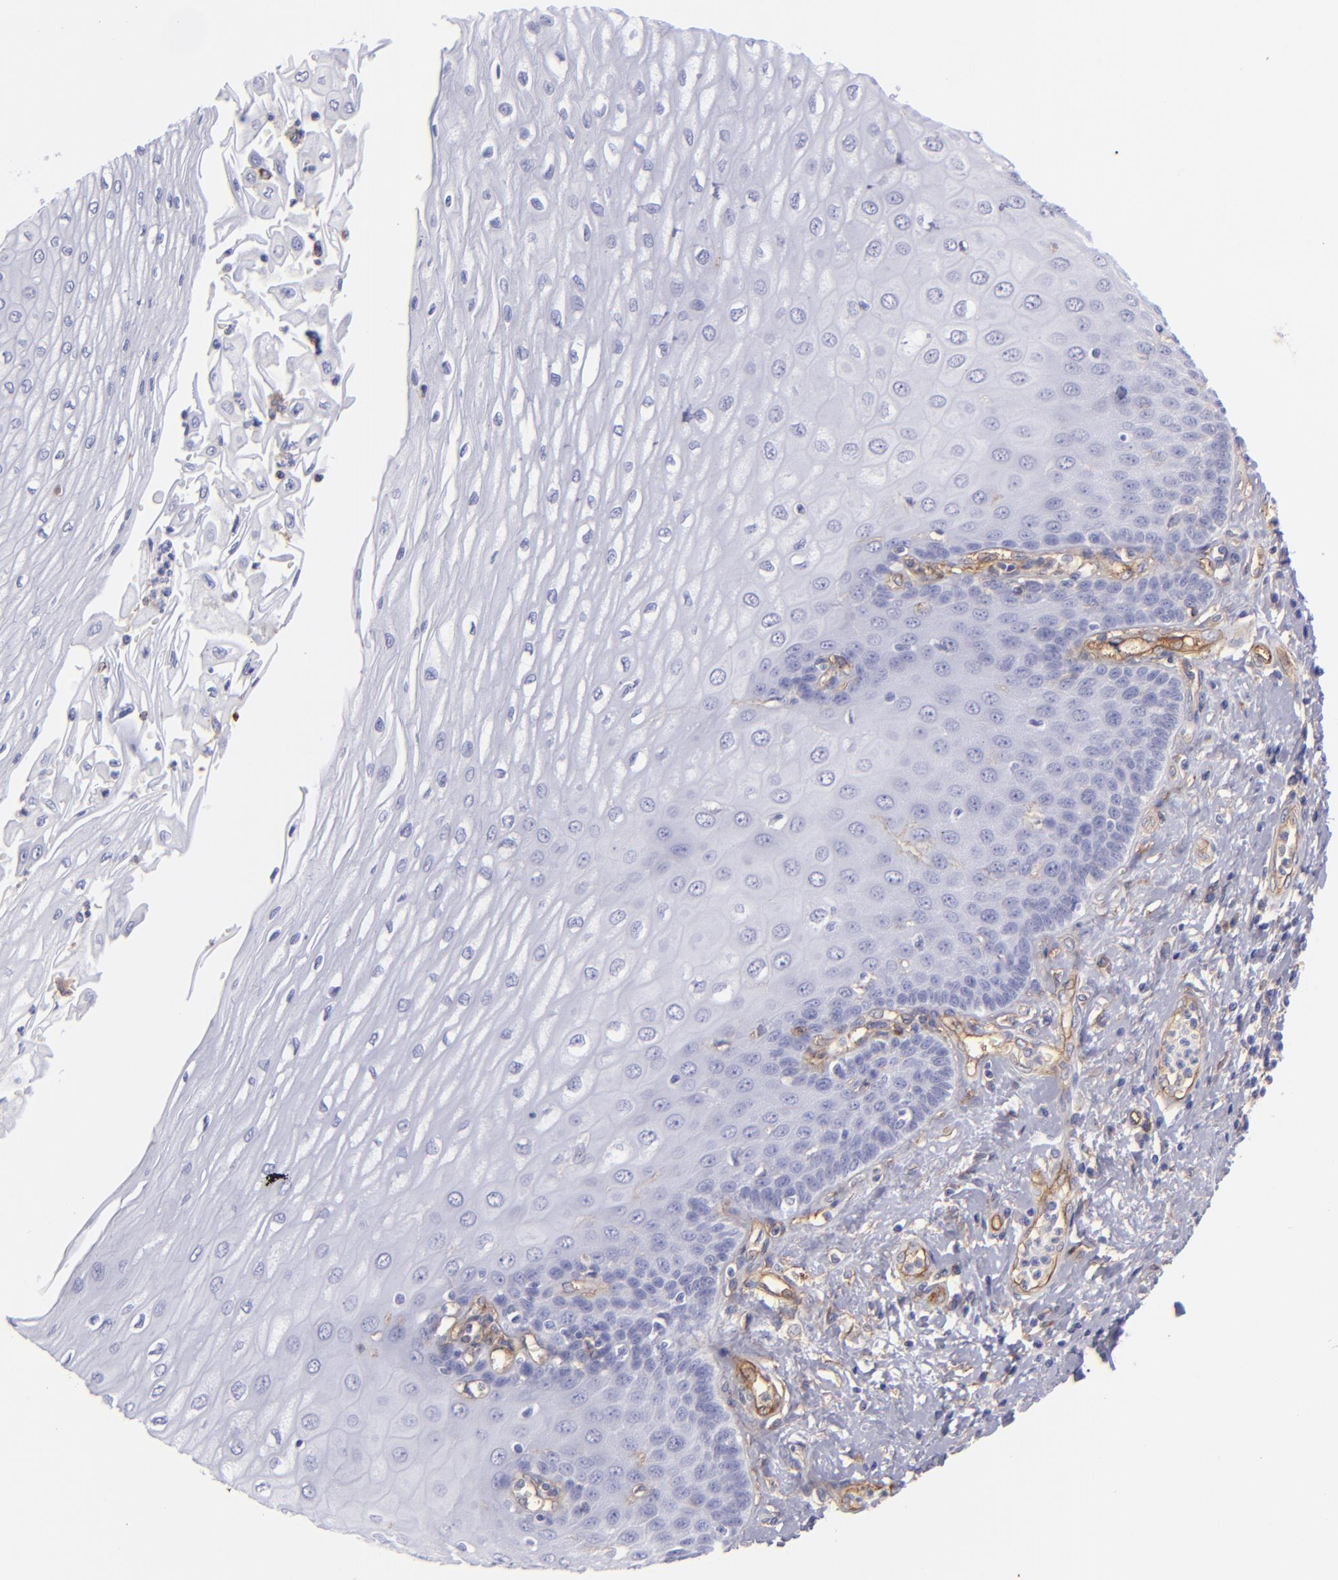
{"staining": {"intensity": "negative", "quantity": "none", "location": "none"}, "tissue": "esophagus", "cell_type": "Squamous epithelial cells", "image_type": "normal", "snomed": [{"axis": "morphology", "description": "Normal tissue, NOS"}, {"axis": "topography", "description": "Esophagus"}], "caption": "Image shows no significant protein positivity in squamous epithelial cells of benign esophagus. The staining is performed using DAB (3,3'-diaminobenzidine) brown chromogen with nuclei counter-stained in using hematoxylin.", "gene": "ENTPD1", "patient": {"sex": "male", "age": 62}}